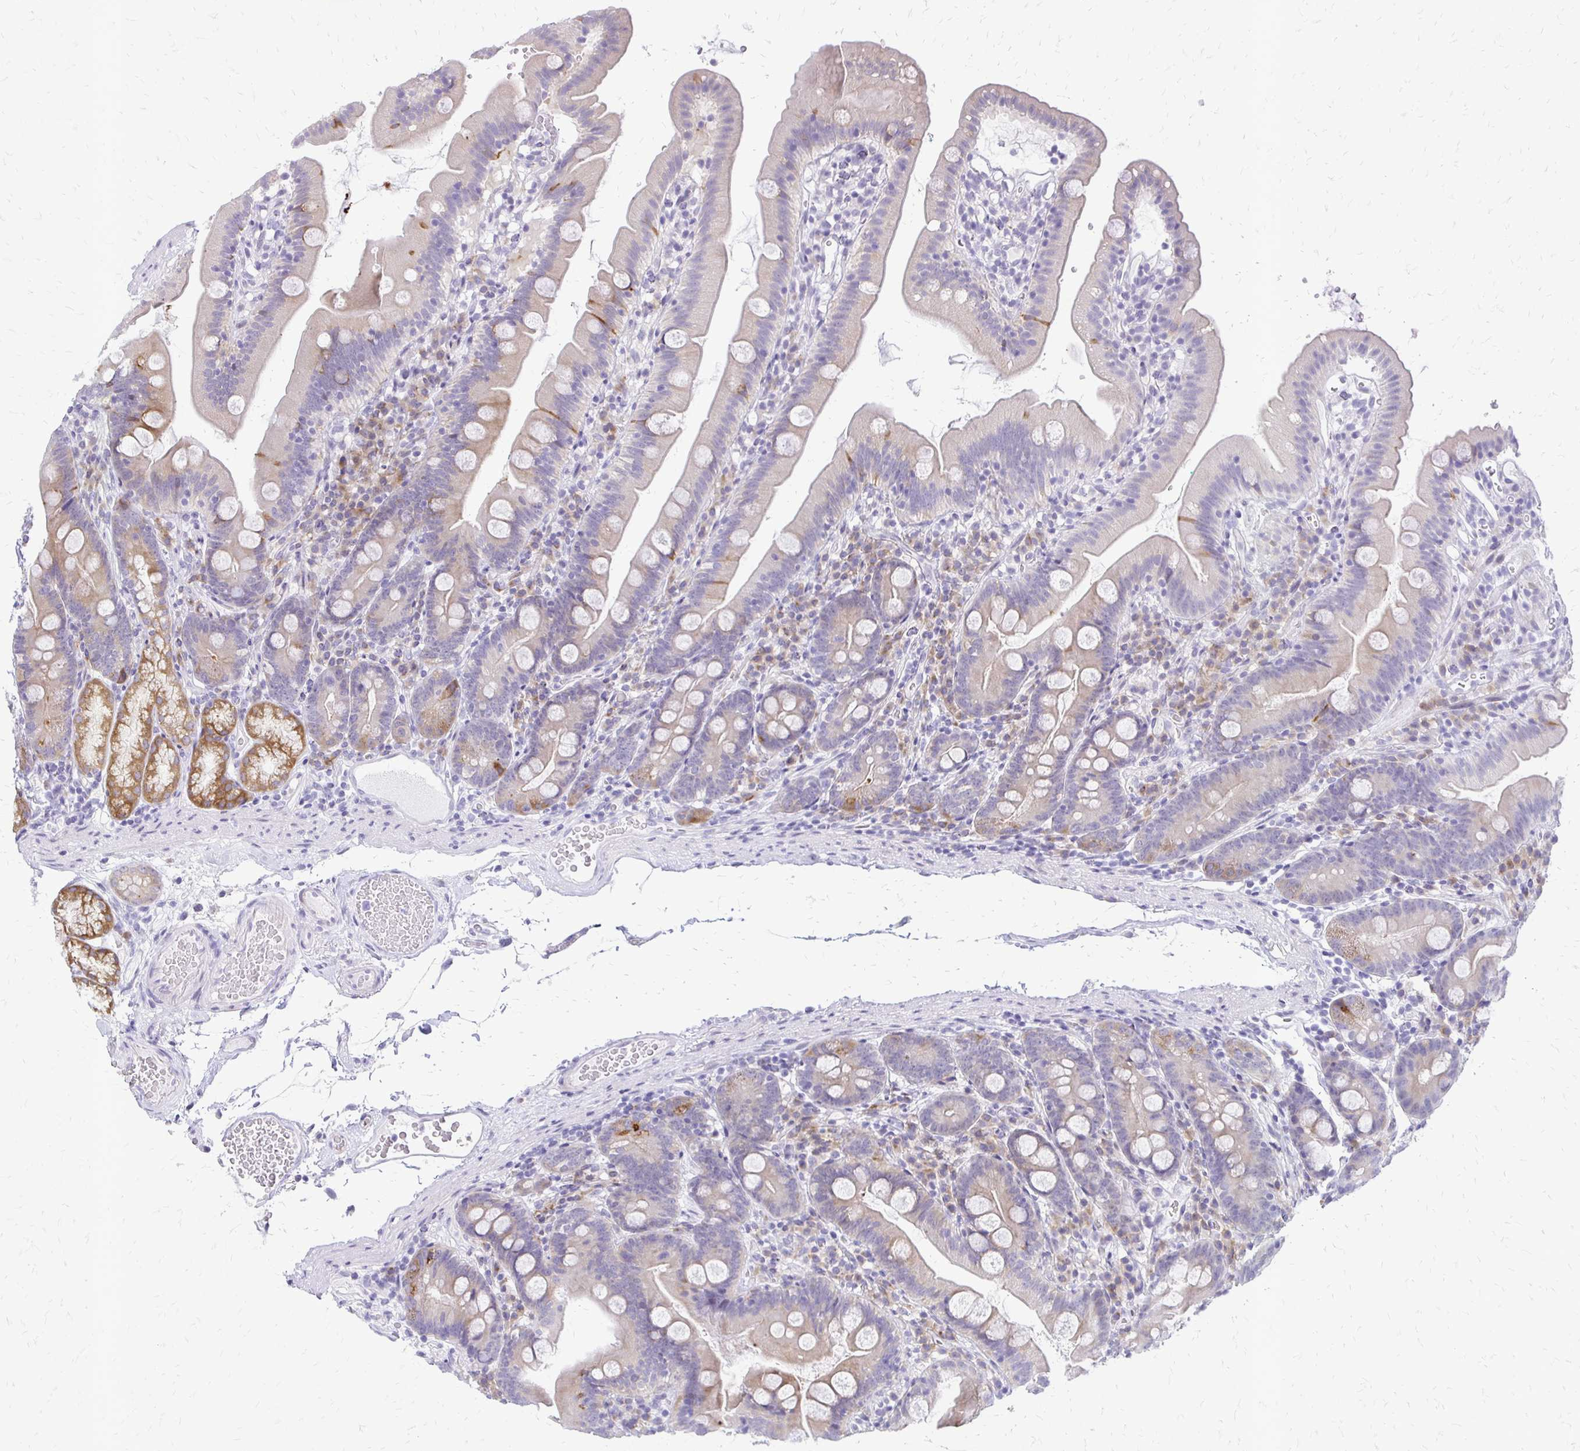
{"staining": {"intensity": "moderate", "quantity": "25%-75%", "location": "cytoplasmic/membranous"}, "tissue": "duodenum", "cell_type": "Glandular cells", "image_type": "normal", "snomed": [{"axis": "morphology", "description": "Normal tissue, NOS"}, {"axis": "topography", "description": "Duodenum"}], "caption": "Protein expression analysis of normal duodenum demonstrates moderate cytoplasmic/membranous staining in about 25%-75% of glandular cells.", "gene": "EPYC", "patient": {"sex": "female", "age": 67}}